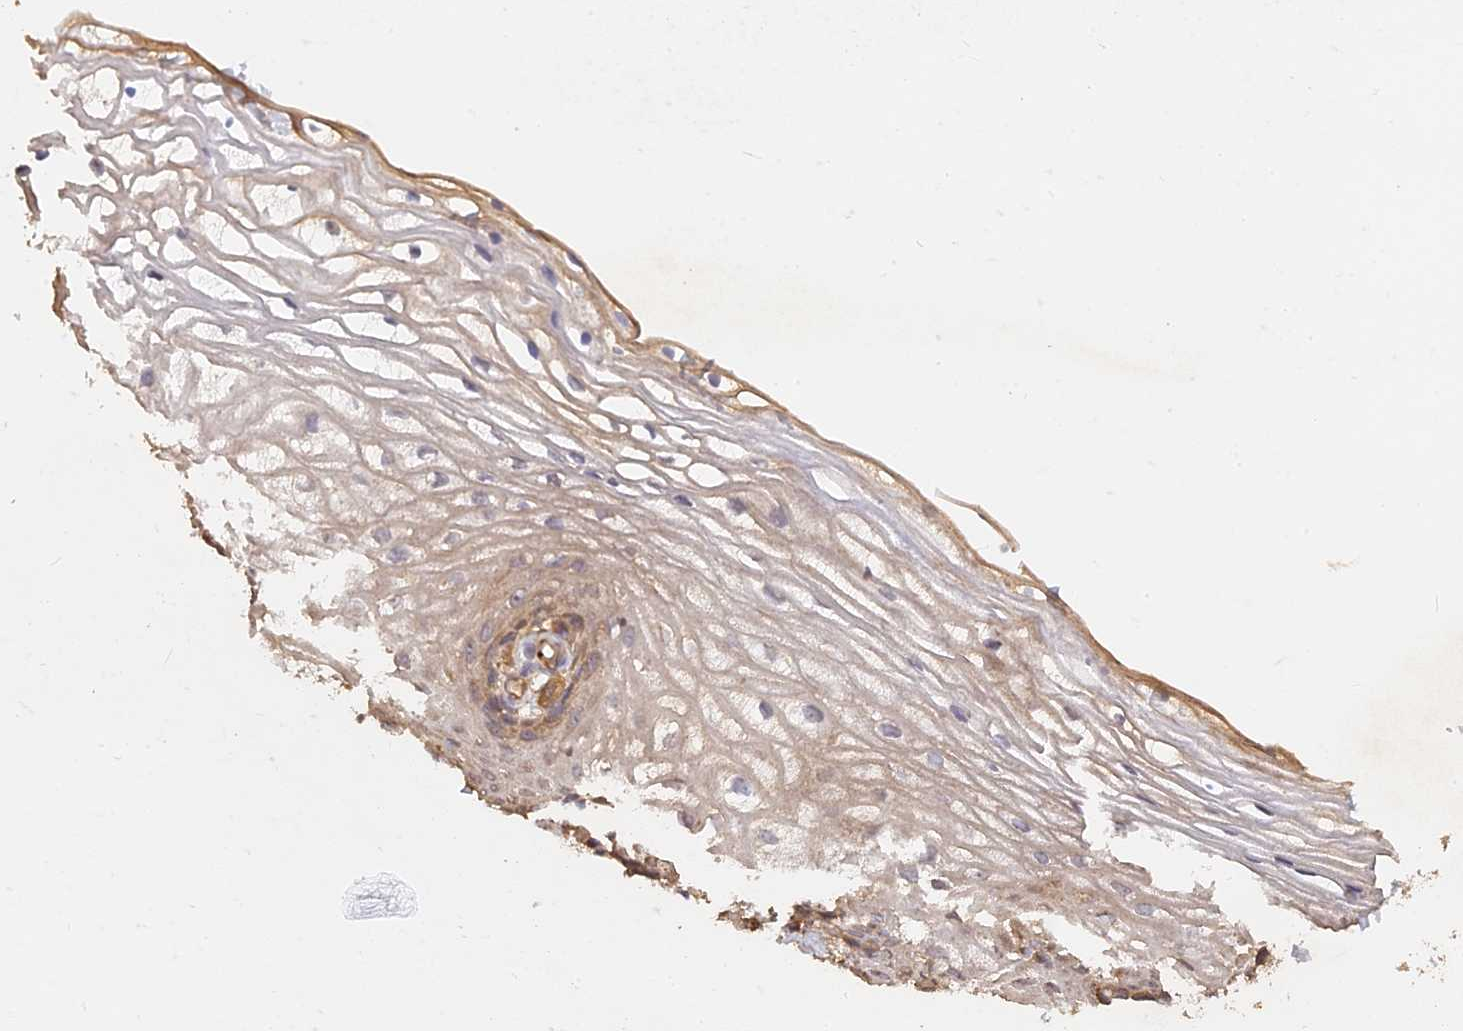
{"staining": {"intensity": "moderate", "quantity": "<25%", "location": "cytoplasmic/membranous"}, "tissue": "vagina", "cell_type": "Squamous epithelial cells", "image_type": "normal", "snomed": [{"axis": "morphology", "description": "Normal tissue, NOS"}, {"axis": "topography", "description": "Vagina"}], "caption": "High-magnification brightfield microscopy of unremarkable vagina stained with DAB (brown) and counterstained with hematoxylin (blue). squamous epithelial cells exhibit moderate cytoplasmic/membranous positivity is seen in about<25% of cells. The protein is stained brown, and the nuclei are stained in blue (DAB IHC with brightfield microscopy, high magnification).", "gene": "SAC3D1", "patient": {"sex": "female", "age": 60}}